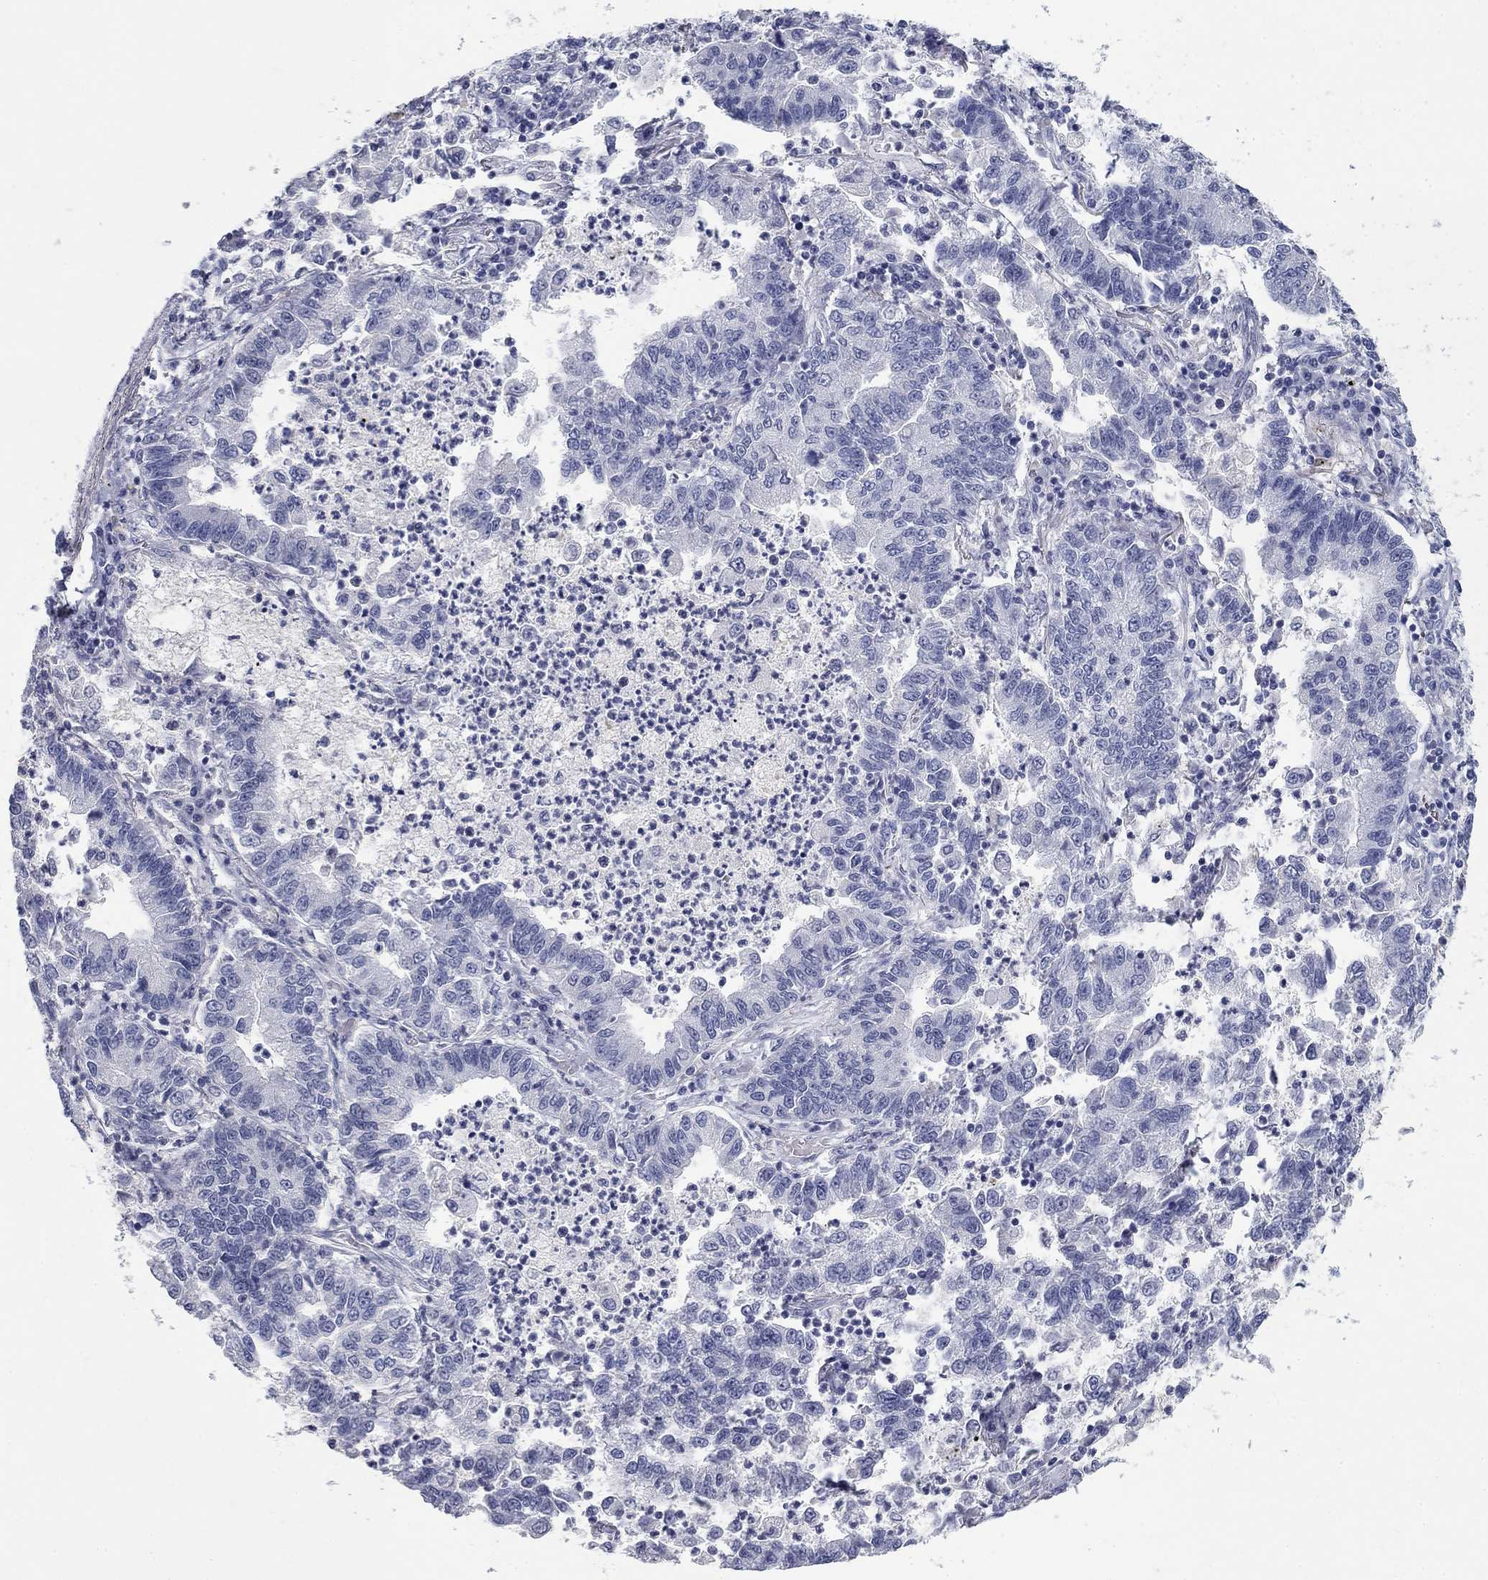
{"staining": {"intensity": "negative", "quantity": "none", "location": "none"}, "tissue": "lung cancer", "cell_type": "Tumor cells", "image_type": "cancer", "snomed": [{"axis": "morphology", "description": "Adenocarcinoma, NOS"}, {"axis": "topography", "description": "Lung"}], "caption": "This image is of lung cancer stained with IHC to label a protein in brown with the nuclei are counter-stained blue. There is no expression in tumor cells.", "gene": "ELAVL4", "patient": {"sex": "female", "age": 57}}